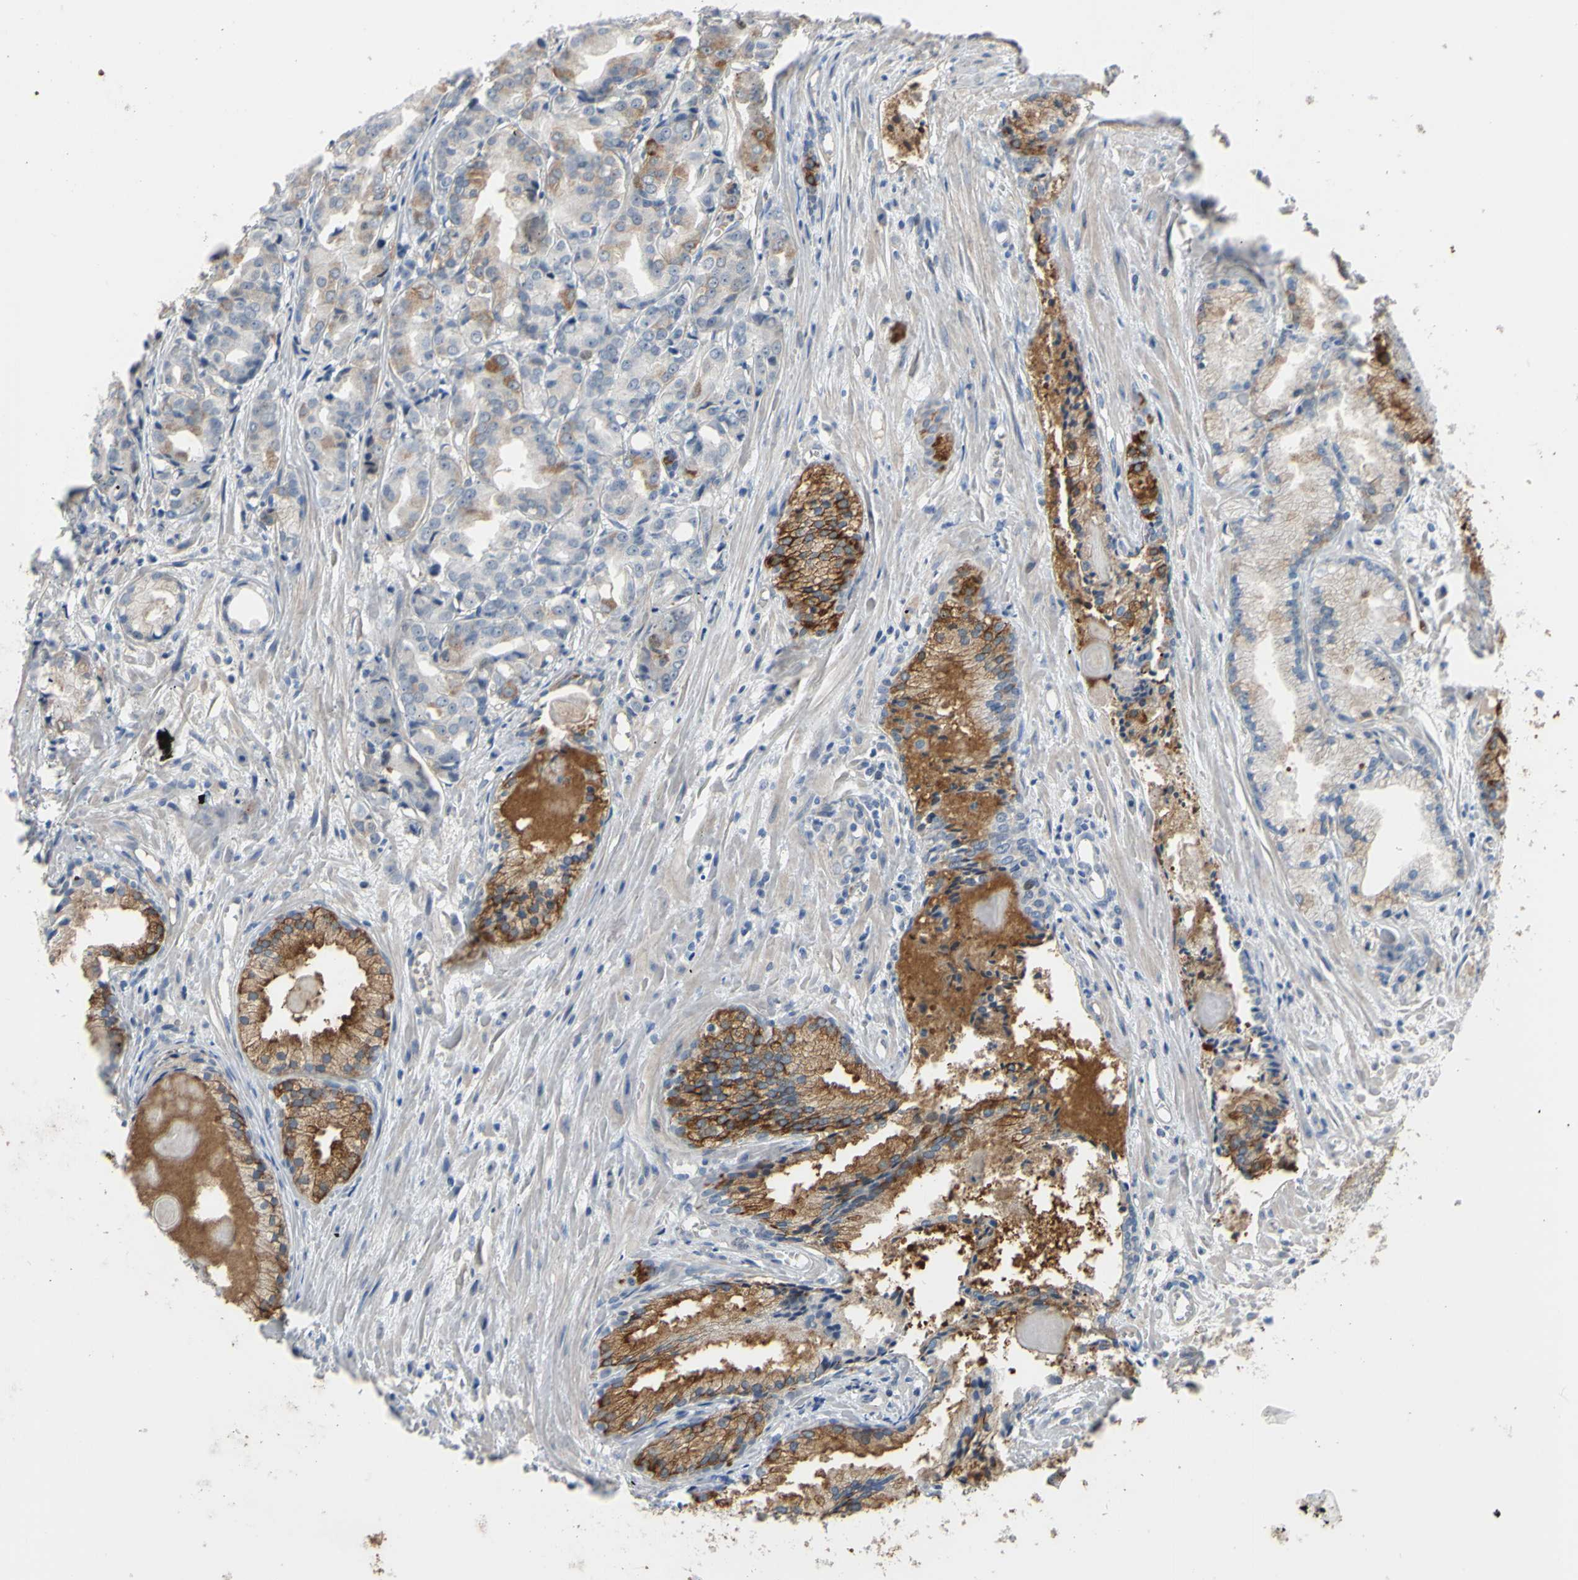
{"staining": {"intensity": "moderate", "quantity": "<25%", "location": "cytoplasmic/membranous"}, "tissue": "prostate cancer", "cell_type": "Tumor cells", "image_type": "cancer", "snomed": [{"axis": "morphology", "description": "Adenocarcinoma, Low grade"}, {"axis": "topography", "description": "Prostate"}], "caption": "Tumor cells demonstrate moderate cytoplasmic/membranous expression in about <25% of cells in prostate cancer.", "gene": "LHX9", "patient": {"sex": "male", "age": 72}}